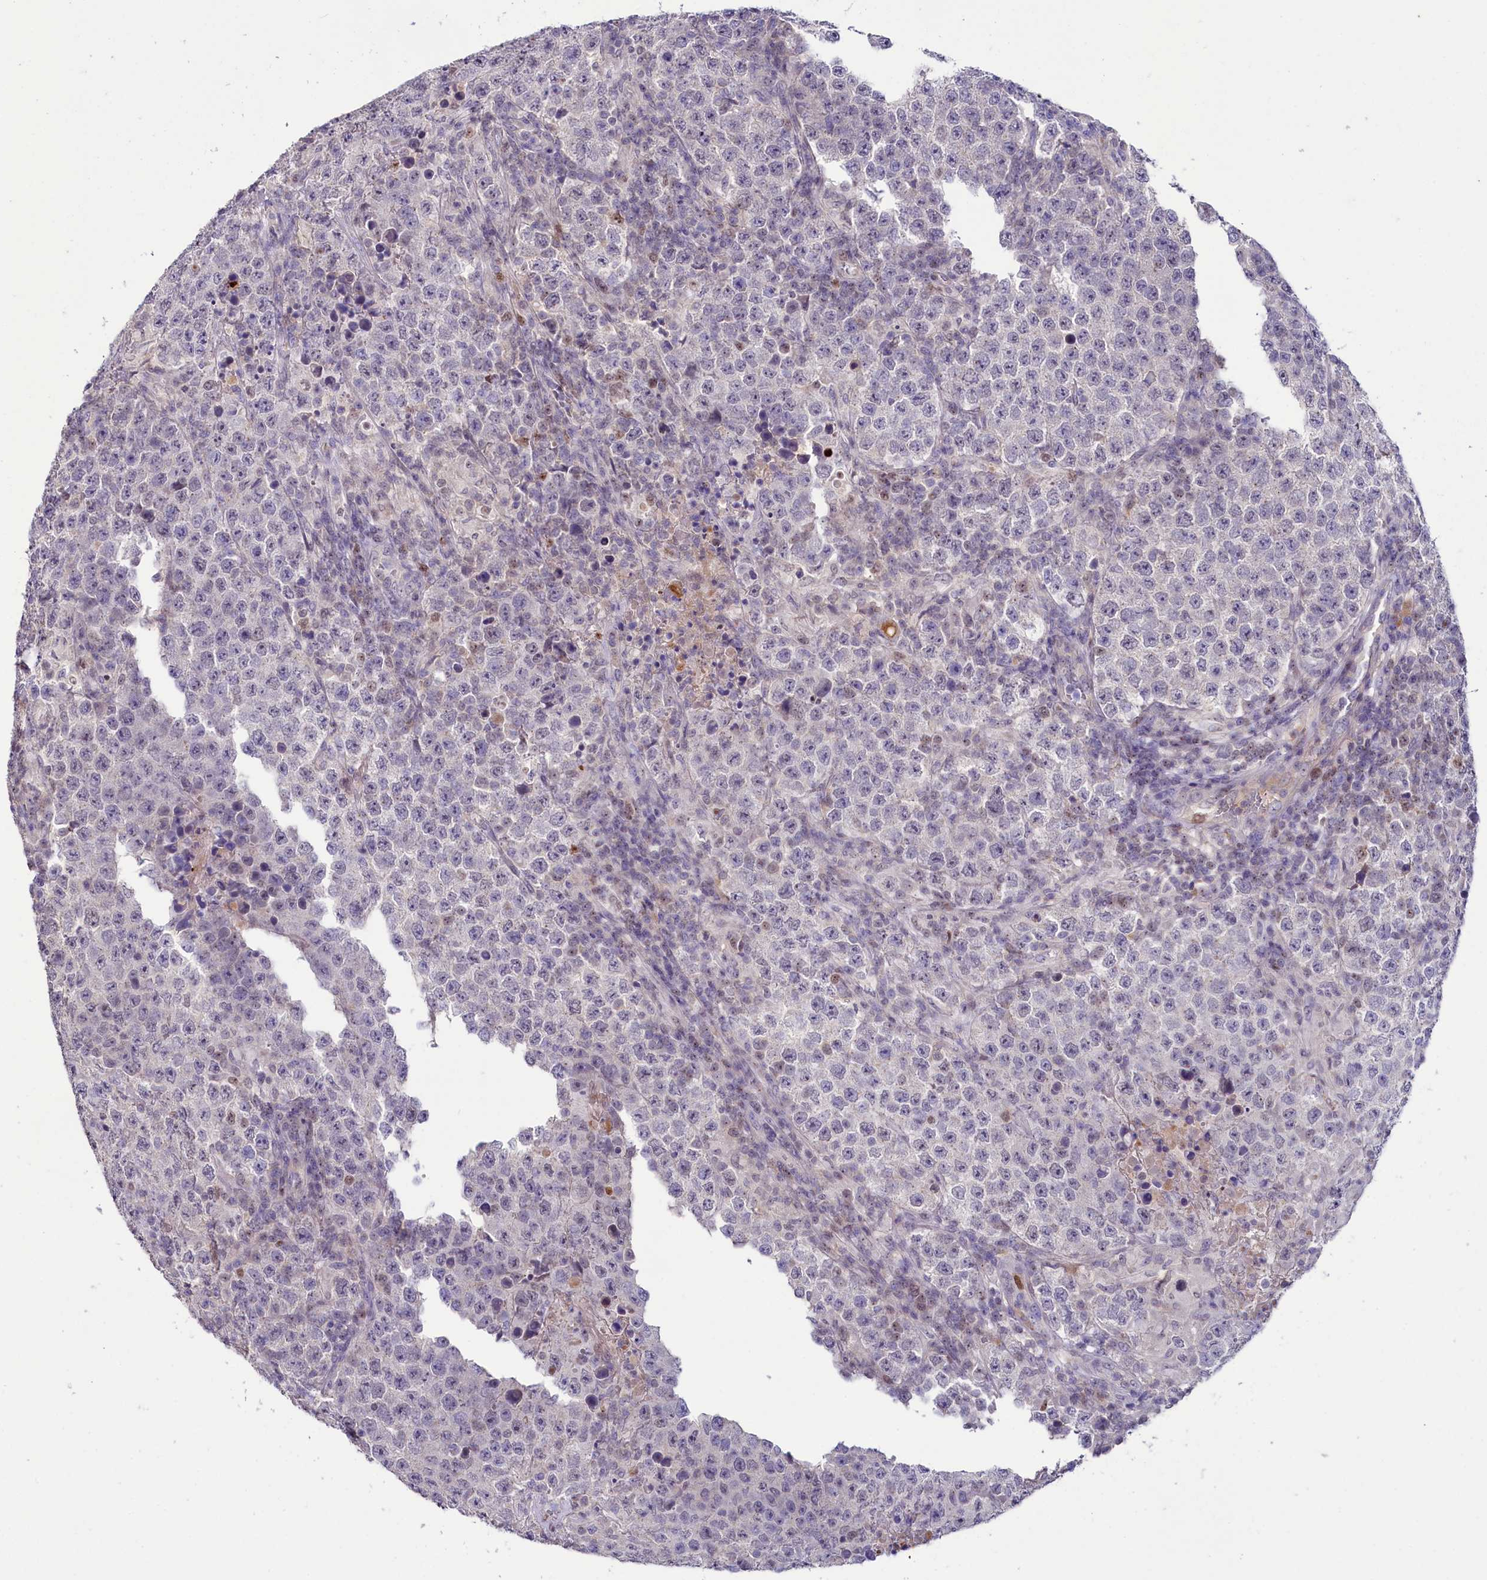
{"staining": {"intensity": "negative", "quantity": "none", "location": "none"}, "tissue": "testis cancer", "cell_type": "Tumor cells", "image_type": "cancer", "snomed": [{"axis": "morphology", "description": "Normal tissue, NOS"}, {"axis": "morphology", "description": "Urothelial carcinoma, High grade"}, {"axis": "morphology", "description": "Seminoma, NOS"}, {"axis": "morphology", "description": "Carcinoma, Embryonal, NOS"}, {"axis": "topography", "description": "Urinary bladder"}, {"axis": "topography", "description": "Testis"}], "caption": "Immunohistochemistry micrograph of neoplastic tissue: testis cancer (embryonal carcinoma) stained with DAB displays no significant protein positivity in tumor cells.", "gene": "FAM111B", "patient": {"sex": "male", "age": 41}}